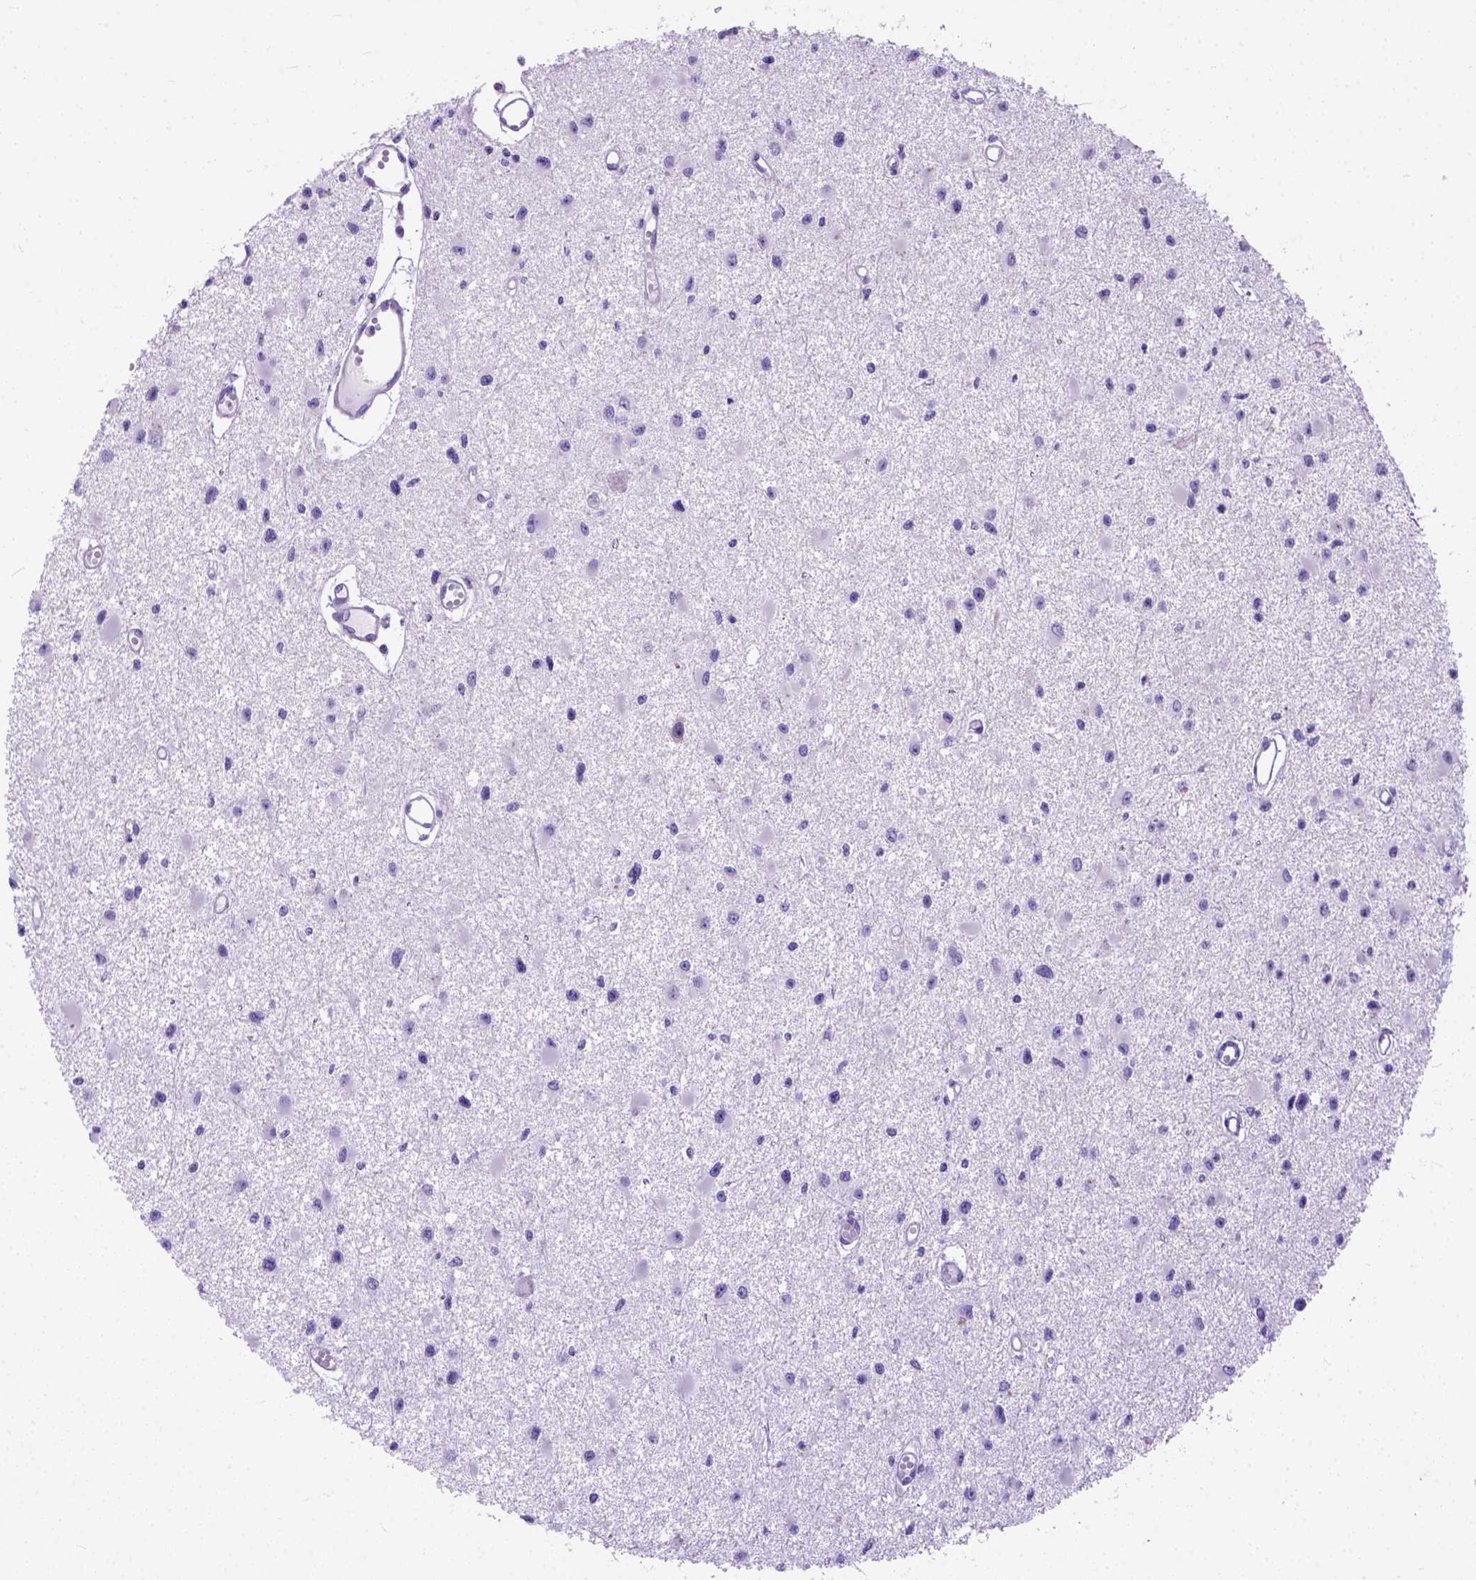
{"staining": {"intensity": "negative", "quantity": "none", "location": "none"}, "tissue": "glioma", "cell_type": "Tumor cells", "image_type": "cancer", "snomed": [{"axis": "morphology", "description": "Glioma, malignant, High grade"}, {"axis": "topography", "description": "Brain"}], "caption": "Tumor cells are negative for protein expression in human malignant glioma (high-grade). (Immunohistochemistry, brightfield microscopy, high magnification).", "gene": "ODAD3", "patient": {"sex": "male", "age": 54}}